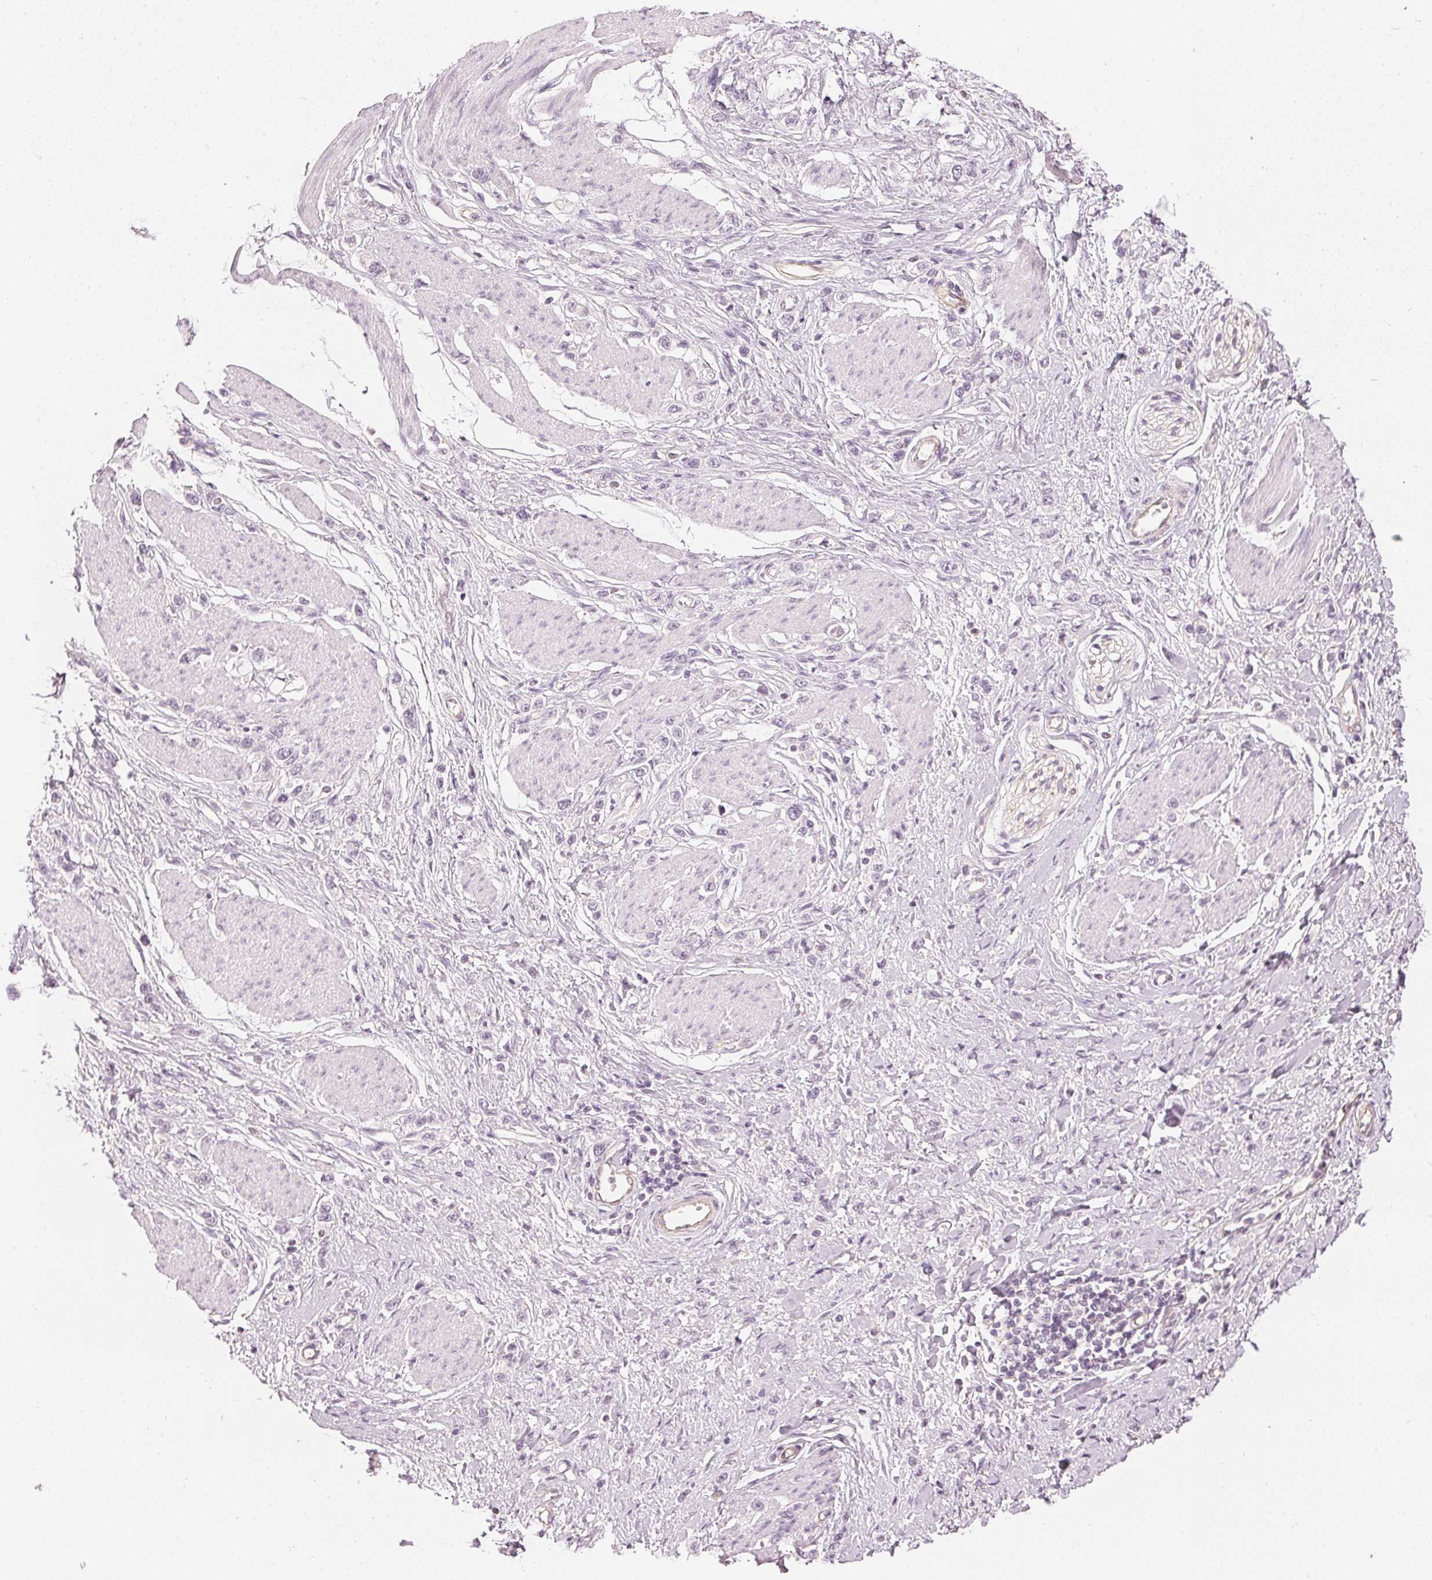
{"staining": {"intensity": "negative", "quantity": "none", "location": "none"}, "tissue": "stomach cancer", "cell_type": "Tumor cells", "image_type": "cancer", "snomed": [{"axis": "morphology", "description": "Adenocarcinoma, NOS"}, {"axis": "topography", "description": "Stomach"}], "caption": "The micrograph reveals no significant staining in tumor cells of stomach cancer (adenocarcinoma).", "gene": "APLP1", "patient": {"sex": "female", "age": 65}}